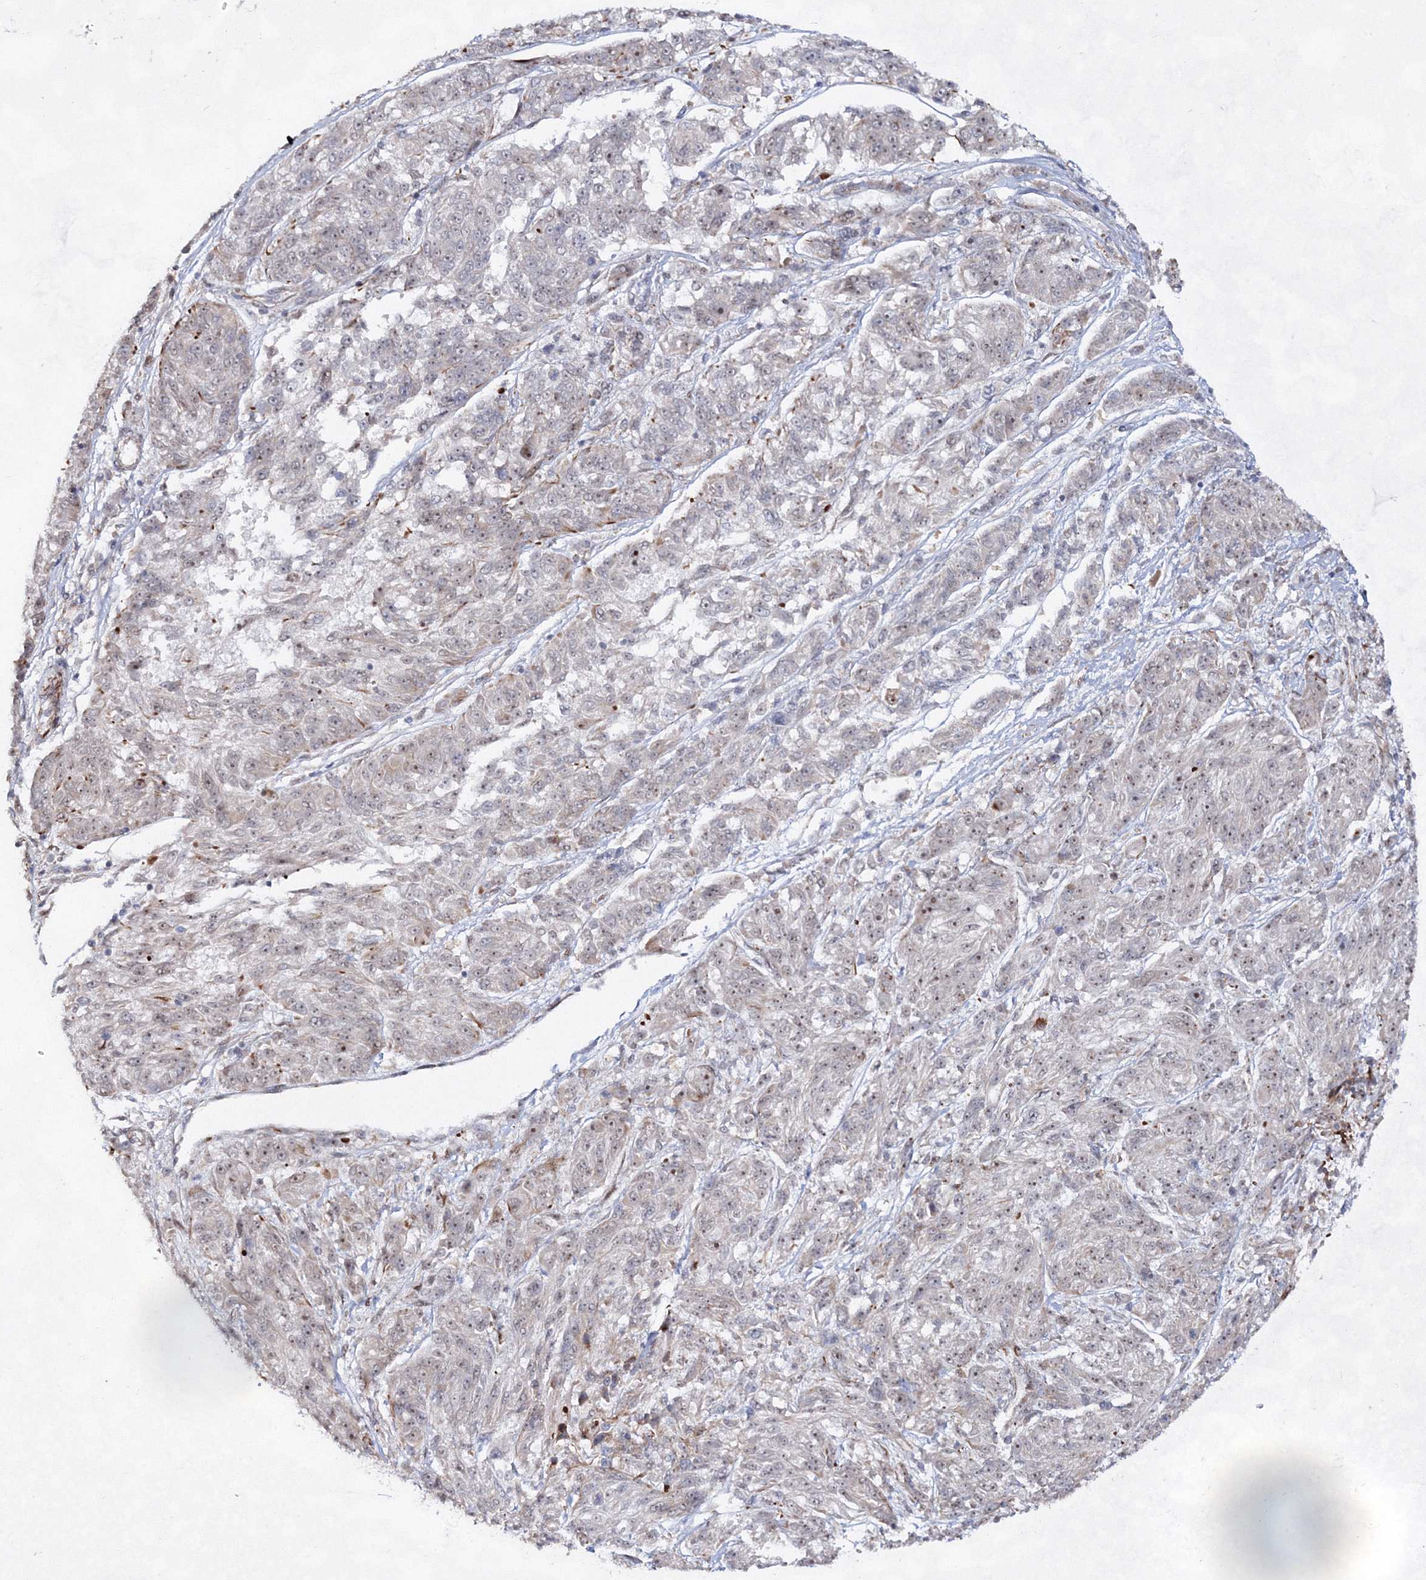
{"staining": {"intensity": "negative", "quantity": "none", "location": "none"}, "tissue": "melanoma", "cell_type": "Tumor cells", "image_type": "cancer", "snomed": [{"axis": "morphology", "description": "Malignant melanoma, NOS"}, {"axis": "topography", "description": "Skin"}], "caption": "Immunohistochemistry image of neoplastic tissue: human malignant melanoma stained with DAB (3,3'-diaminobenzidine) shows no significant protein staining in tumor cells.", "gene": "SNIP1", "patient": {"sex": "male", "age": 53}}